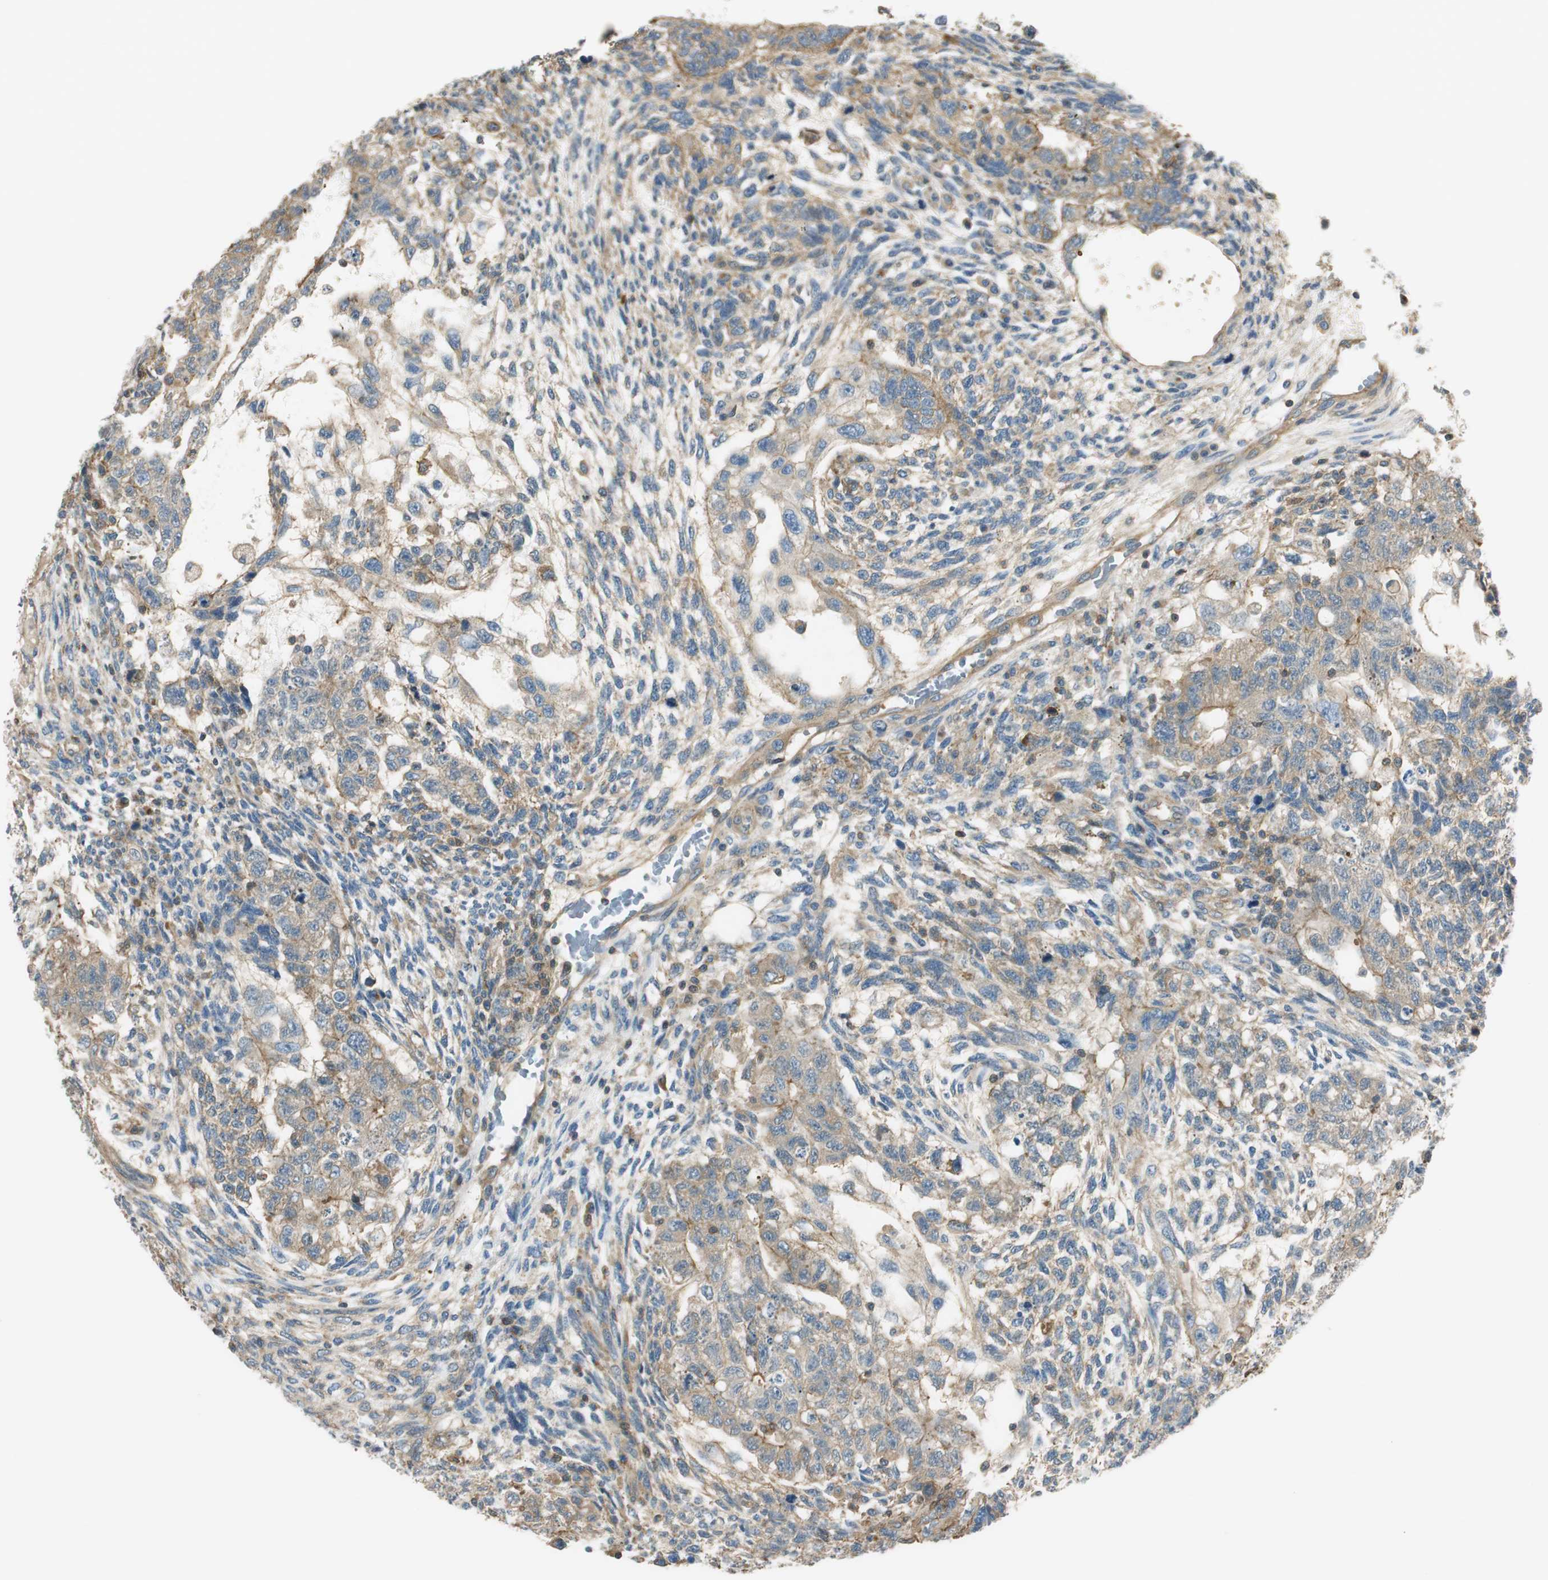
{"staining": {"intensity": "moderate", "quantity": ">75%", "location": "cytoplasmic/membranous"}, "tissue": "testis cancer", "cell_type": "Tumor cells", "image_type": "cancer", "snomed": [{"axis": "morphology", "description": "Normal tissue, NOS"}, {"axis": "morphology", "description": "Carcinoma, Embryonal, NOS"}, {"axis": "topography", "description": "Testis"}], "caption": "Immunohistochemistry (IHC) histopathology image of human testis cancer stained for a protein (brown), which demonstrates medium levels of moderate cytoplasmic/membranous expression in about >75% of tumor cells.", "gene": "PI4K2B", "patient": {"sex": "male", "age": 36}}